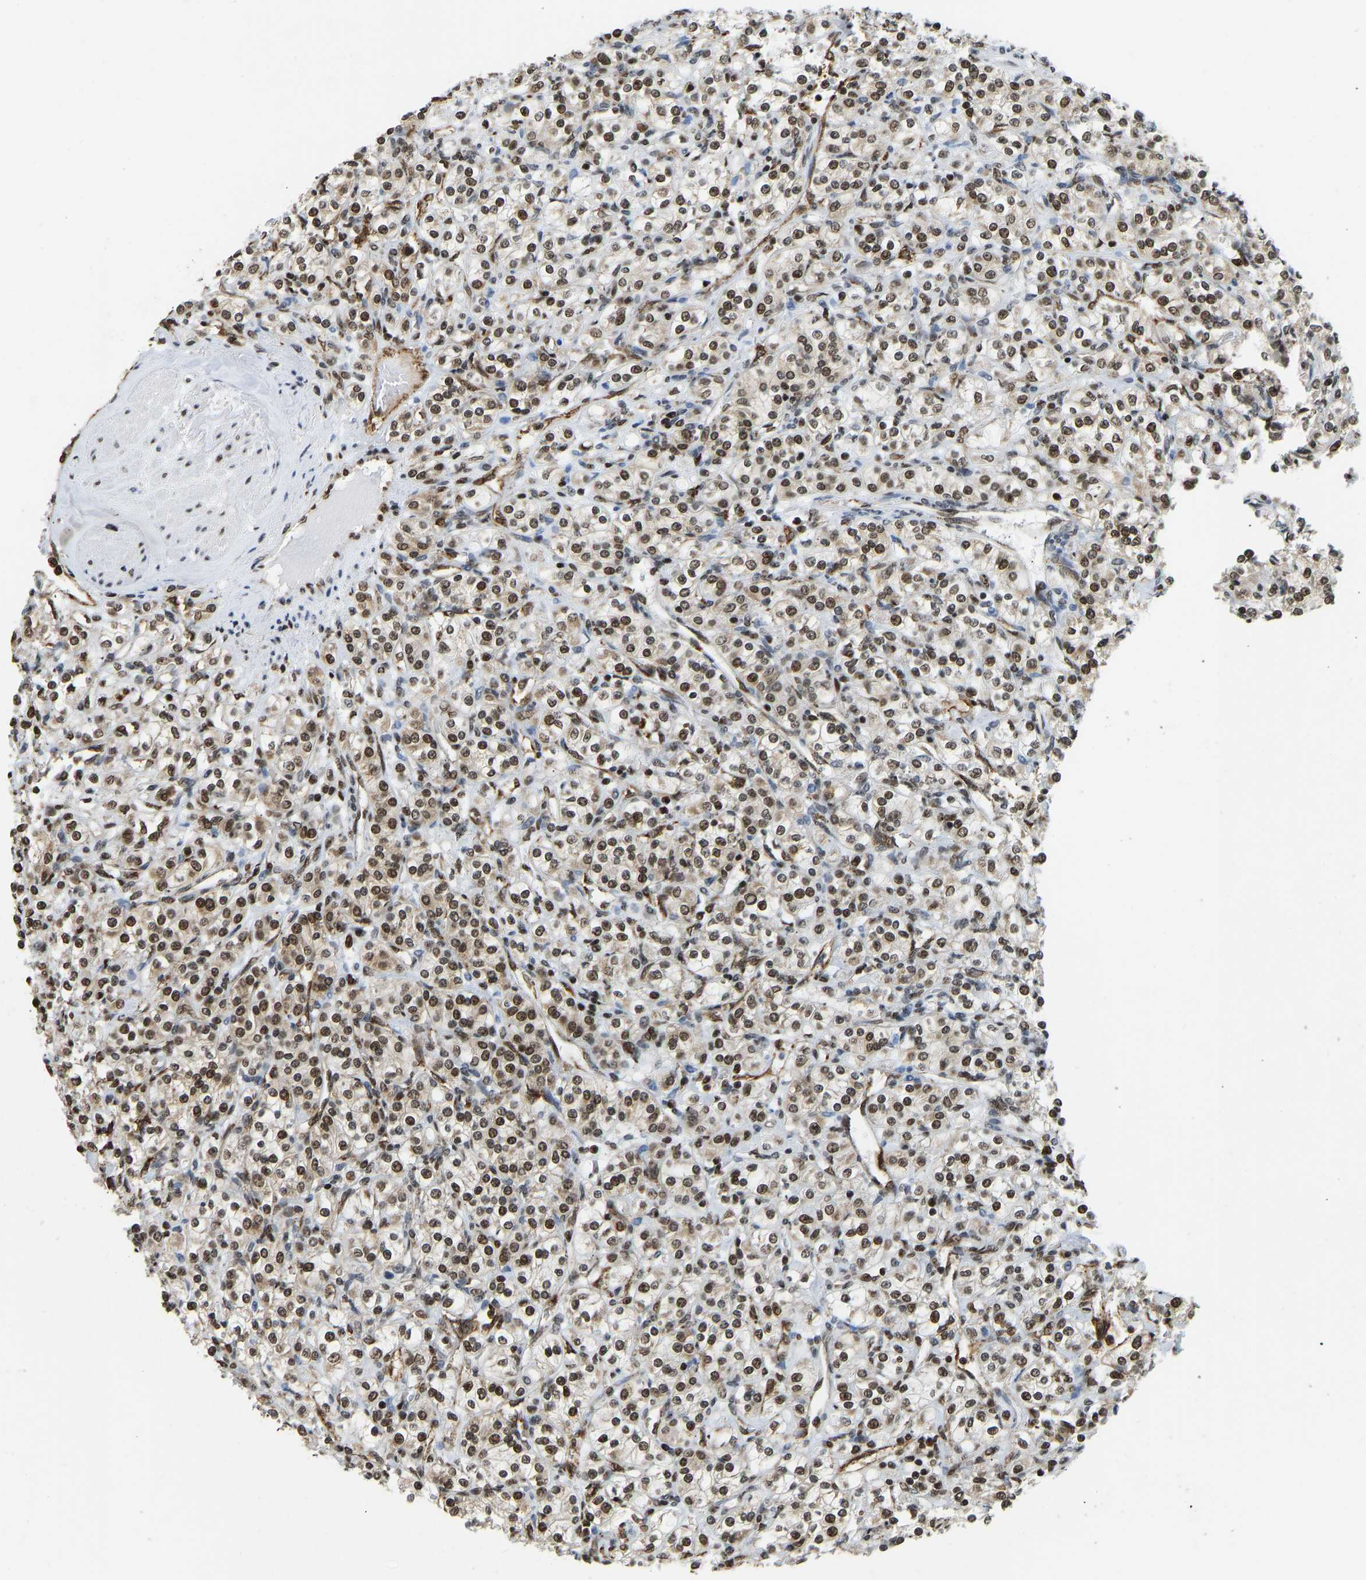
{"staining": {"intensity": "moderate", "quantity": ">75%", "location": "nuclear"}, "tissue": "renal cancer", "cell_type": "Tumor cells", "image_type": "cancer", "snomed": [{"axis": "morphology", "description": "Adenocarcinoma, NOS"}, {"axis": "topography", "description": "Kidney"}], "caption": "This image exhibits renal cancer stained with immunohistochemistry to label a protein in brown. The nuclear of tumor cells show moderate positivity for the protein. Nuclei are counter-stained blue.", "gene": "ZSCAN20", "patient": {"sex": "male", "age": 77}}